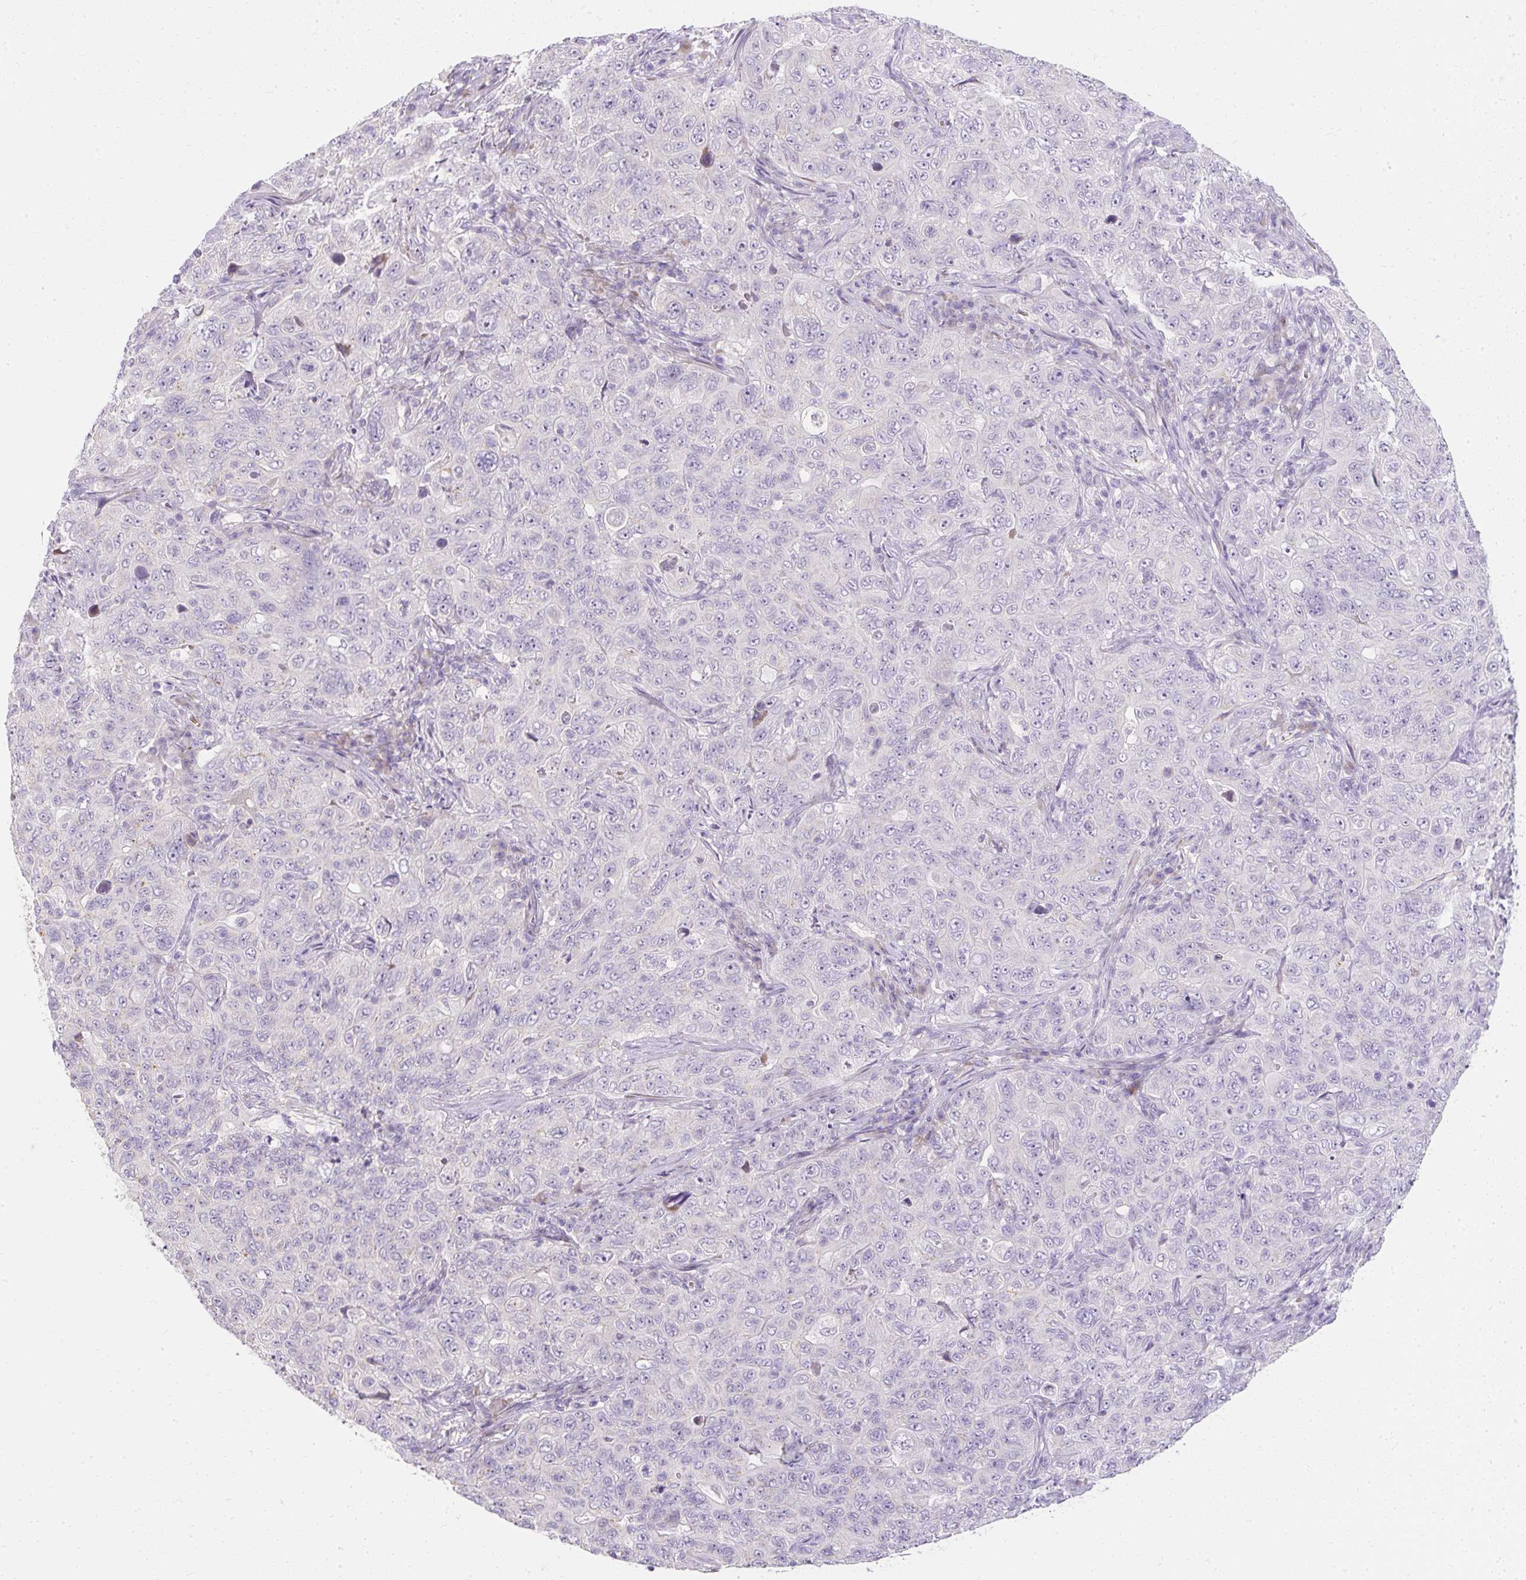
{"staining": {"intensity": "negative", "quantity": "none", "location": "none"}, "tissue": "pancreatic cancer", "cell_type": "Tumor cells", "image_type": "cancer", "snomed": [{"axis": "morphology", "description": "Adenocarcinoma, NOS"}, {"axis": "topography", "description": "Pancreas"}], "caption": "Tumor cells are negative for brown protein staining in pancreatic cancer.", "gene": "DTX4", "patient": {"sex": "male", "age": 68}}